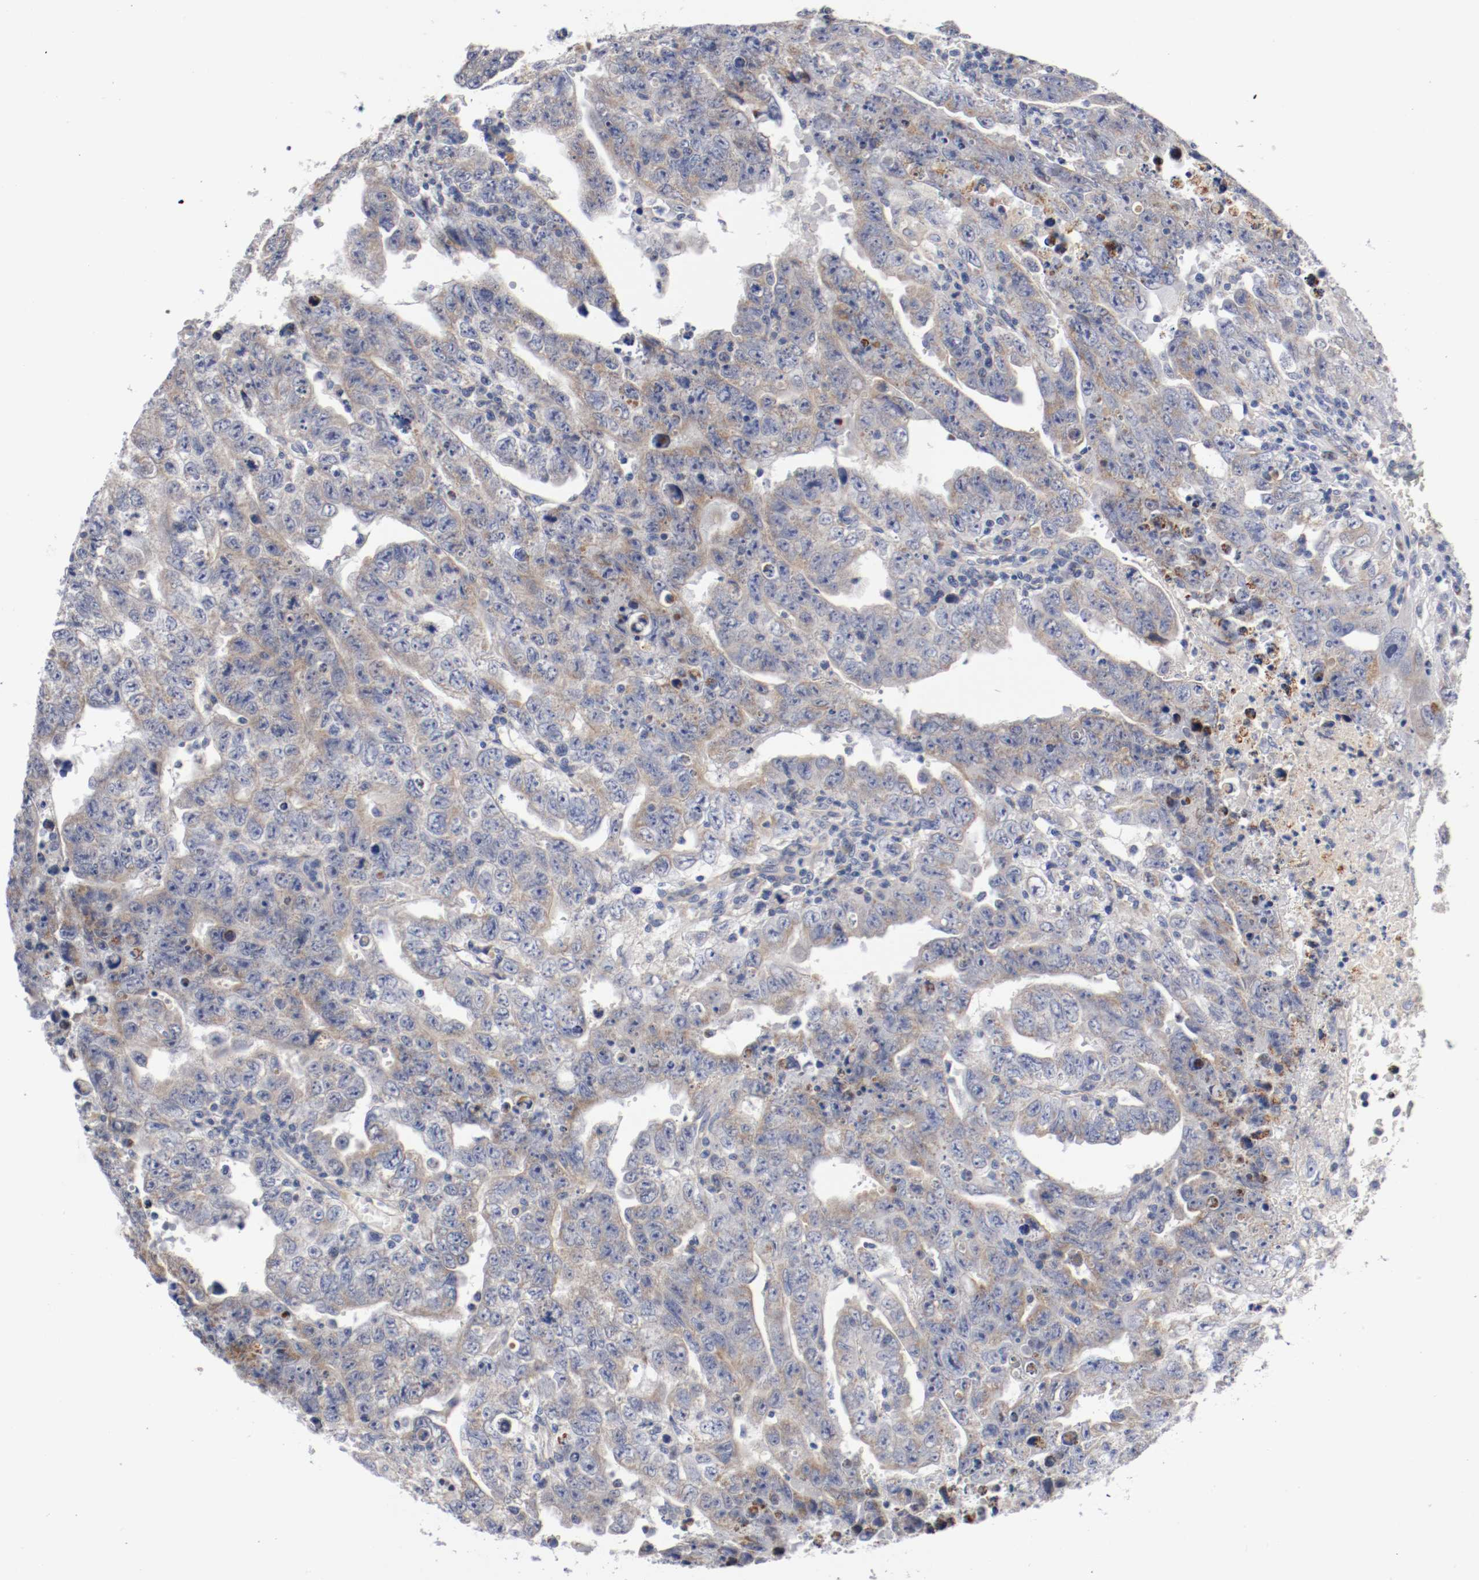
{"staining": {"intensity": "weak", "quantity": "25%-75%", "location": "cytoplasmic/membranous"}, "tissue": "testis cancer", "cell_type": "Tumor cells", "image_type": "cancer", "snomed": [{"axis": "morphology", "description": "Carcinoma, Embryonal, NOS"}, {"axis": "topography", "description": "Testis"}], "caption": "Immunohistochemistry image of neoplastic tissue: human embryonal carcinoma (testis) stained using immunohistochemistry (IHC) exhibits low levels of weak protein expression localized specifically in the cytoplasmic/membranous of tumor cells, appearing as a cytoplasmic/membranous brown color.", "gene": "PCSK6", "patient": {"sex": "male", "age": 28}}